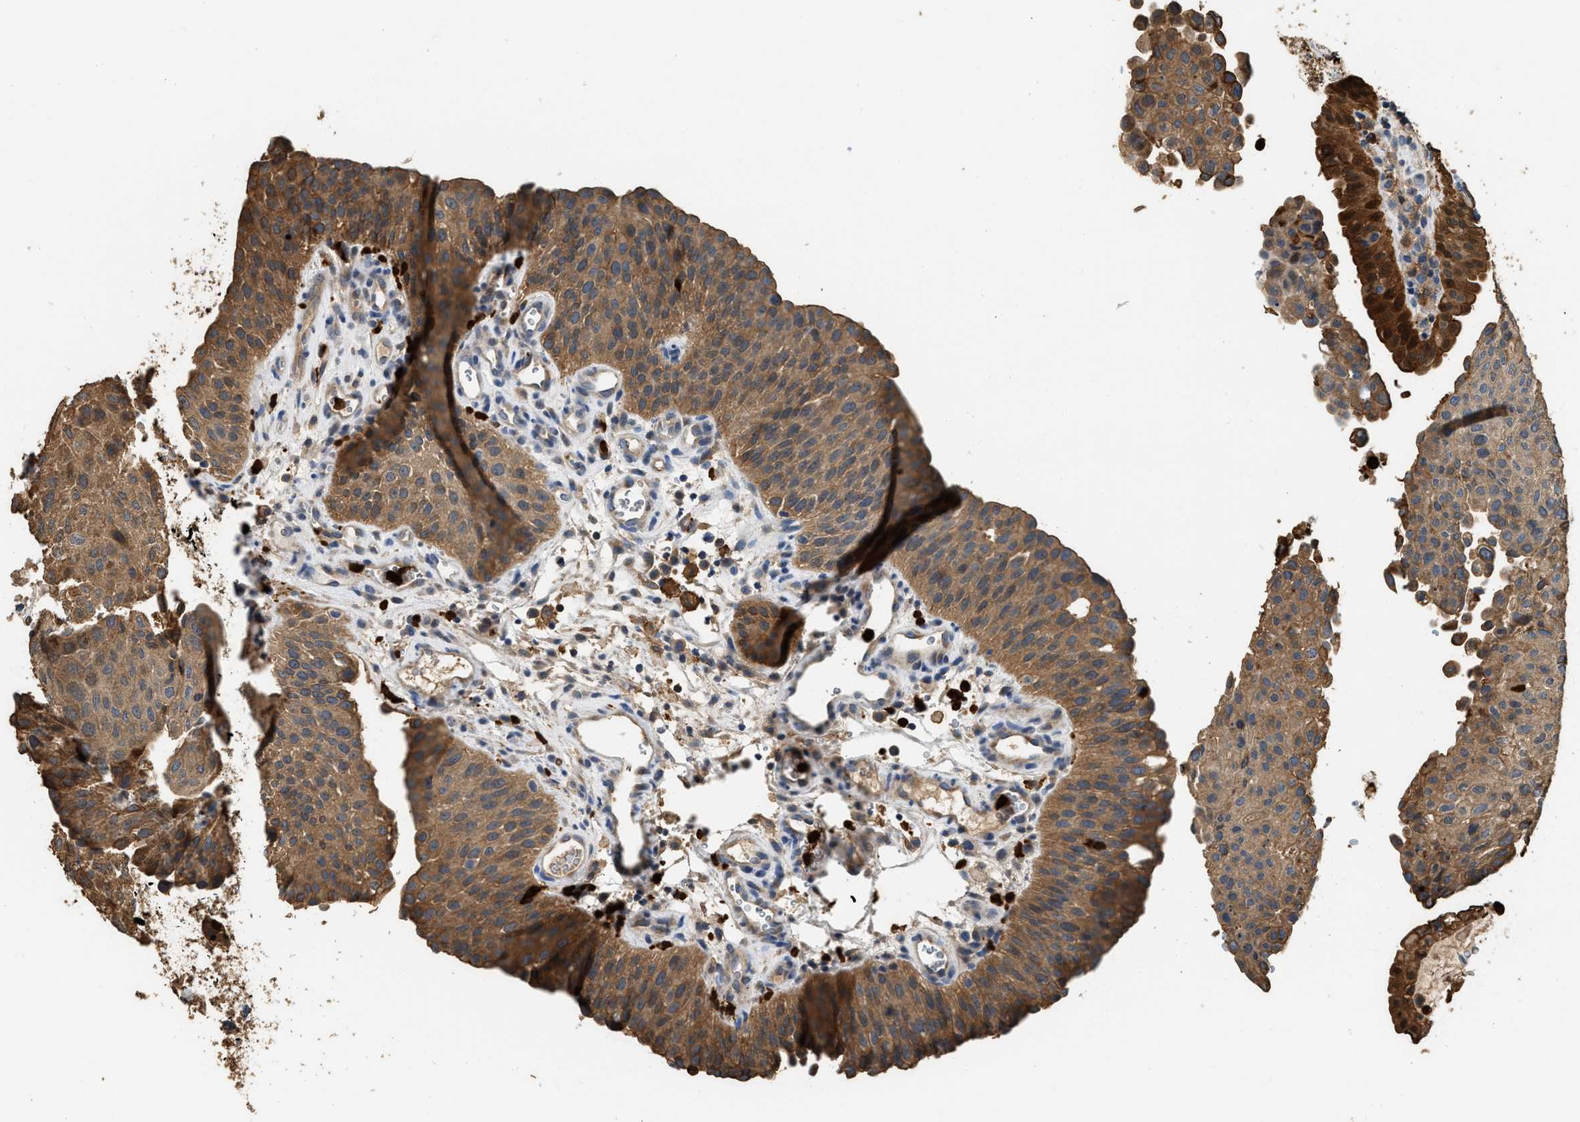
{"staining": {"intensity": "moderate", "quantity": ">75%", "location": "cytoplasmic/membranous"}, "tissue": "urothelial cancer", "cell_type": "Tumor cells", "image_type": "cancer", "snomed": [{"axis": "morphology", "description": "Urothelial carcinoma, Low grade"}, {"axis": "morphology", "description": "Urothelial carcinoma, High grade"}, {"axis": "topography", "description": "Urinary bladder"}], "caption": "Urothelial cancer tissue exhibits moderate cytoplasmic/membranous expression in about >75% of tumor cells Ihc stains the protein in brown and the nuclei are stained blue.", "gene": "ANXA3", "patient": {"sex": "male", "age": 35}}